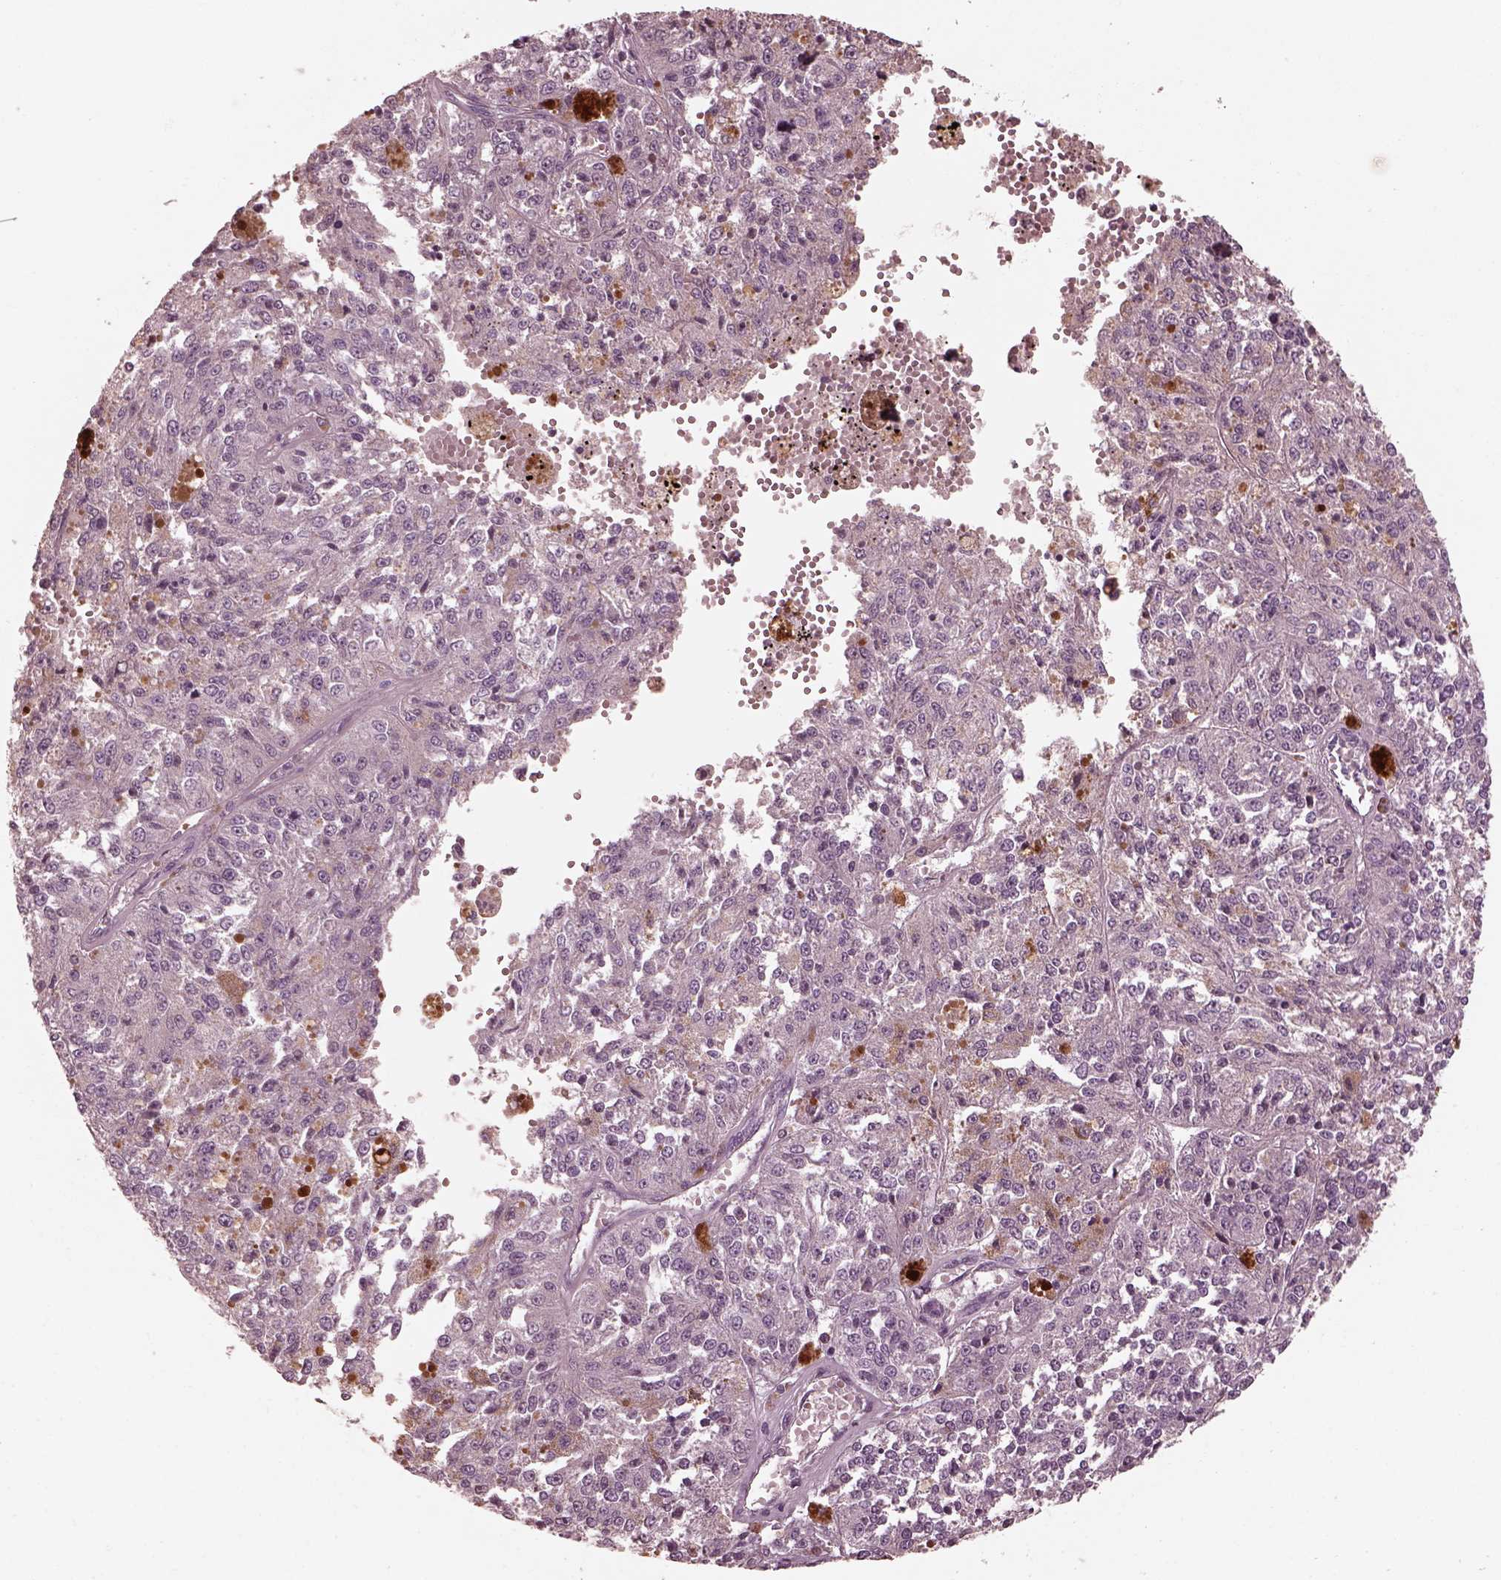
{"staining": {"intensity": "negative", "quantity": "none", "location": "none"}, "tissue": "melanoma", "cell_type": "Tumor cells", "image_type": "cancer", "snomed": [{"axis": "morphology", "description": "Malignant melanoma, Metastatic site"}, {"axis": "topography", "description": "Lymph node"}], "caption": "There is no significant positivity in tumor cells of melanoma.", "gene": "VWA5B1", "patient": {"sex": "female", "age": 64}}